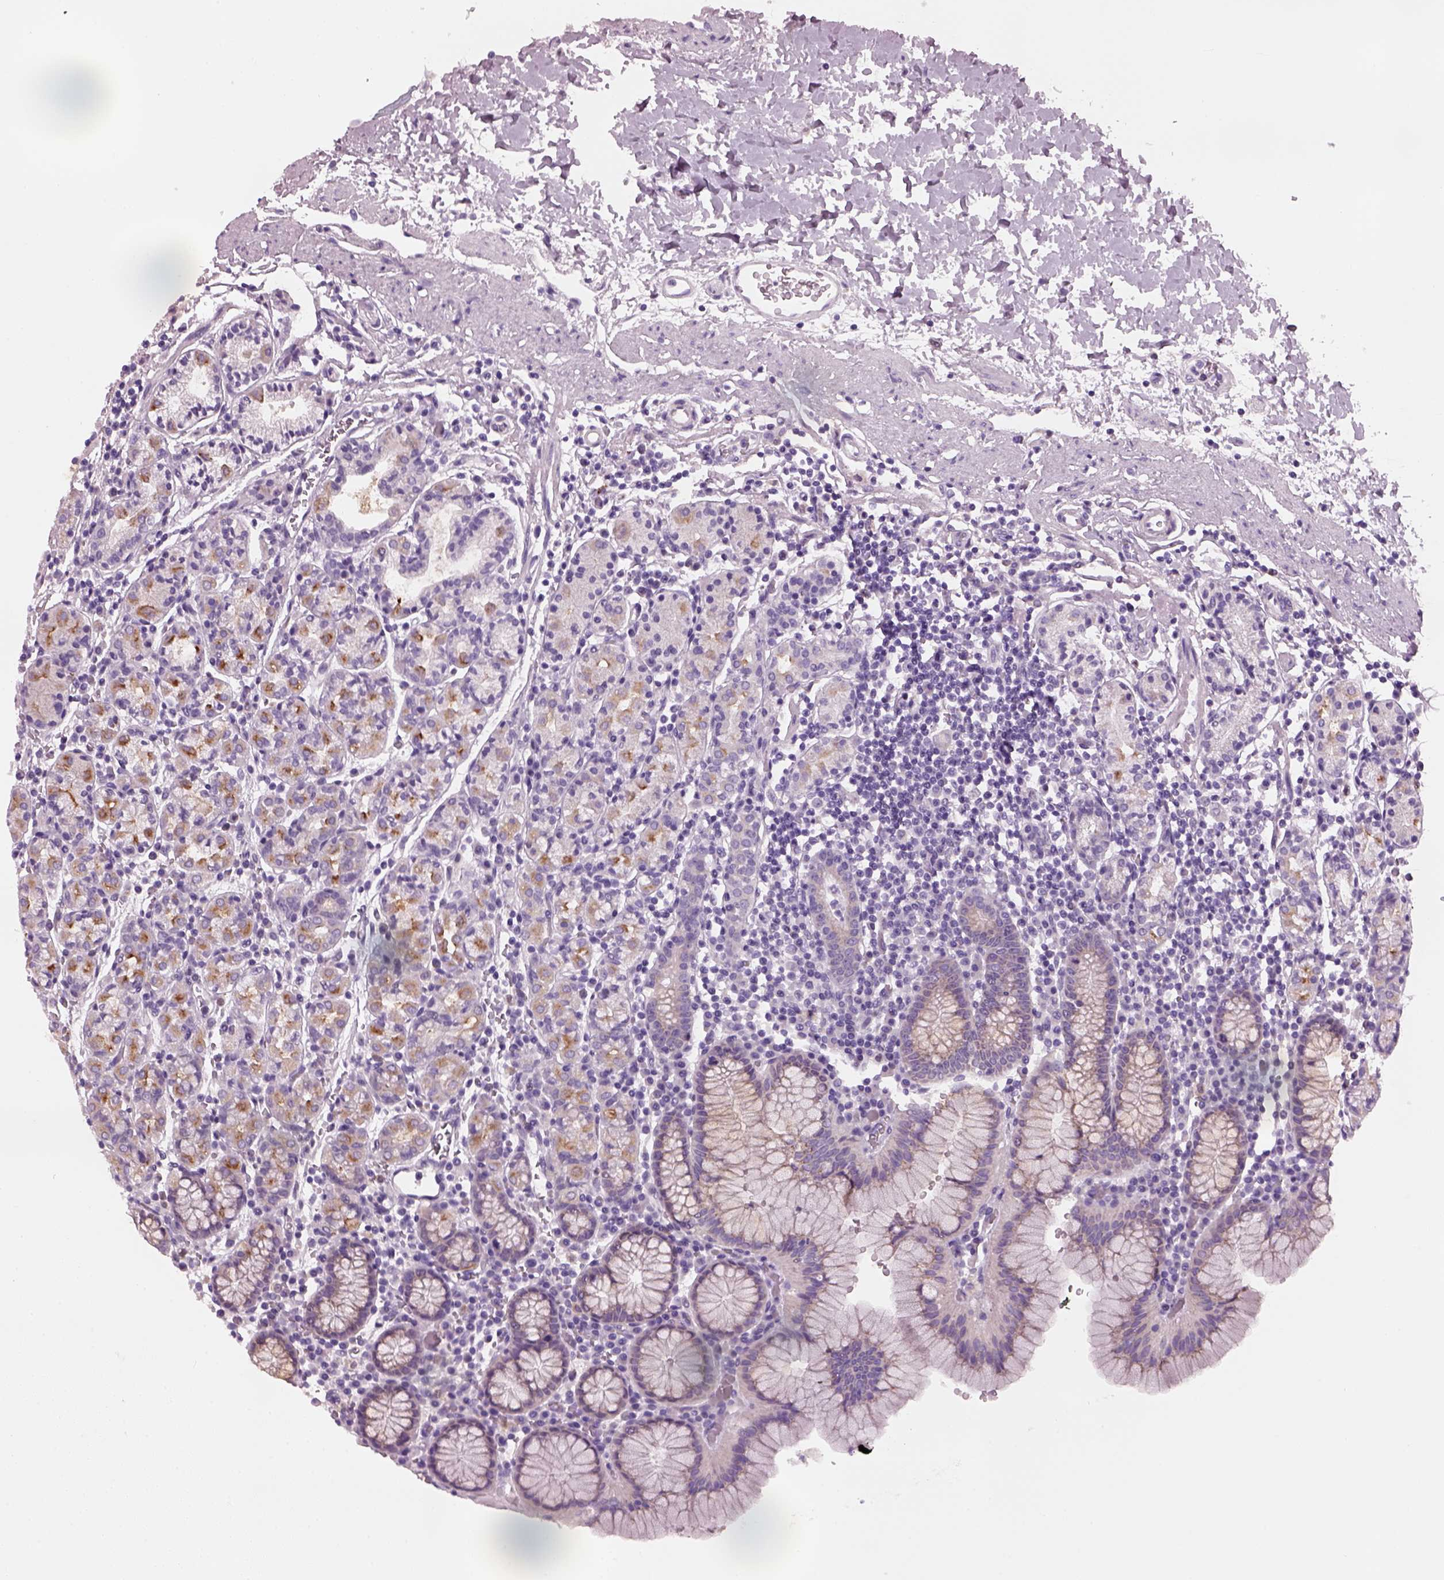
{"staining": {"intensity": "moderate", "quantity": "<25%", "location": "cytoplasmic/membranous"}, "tissue": "stomach", "cell_type": "Glandular cells", "image_type": "normal", "snomed": [{"axis": "morphology", "description": "Normal tissue, NOS"}, {"axis": "topography", "description": "Stomach, upper"}, {"axis": "topography", "description": "Stomach"}], "caption": "A histopathology image showing moderate cytoplasmic/membranous staining in about <25% of glandular cells in benign stomach, as visualized by brown immunohistochemical staining.", "gene": "PRR9", "patient": {"sex": "male", "age": 62}}